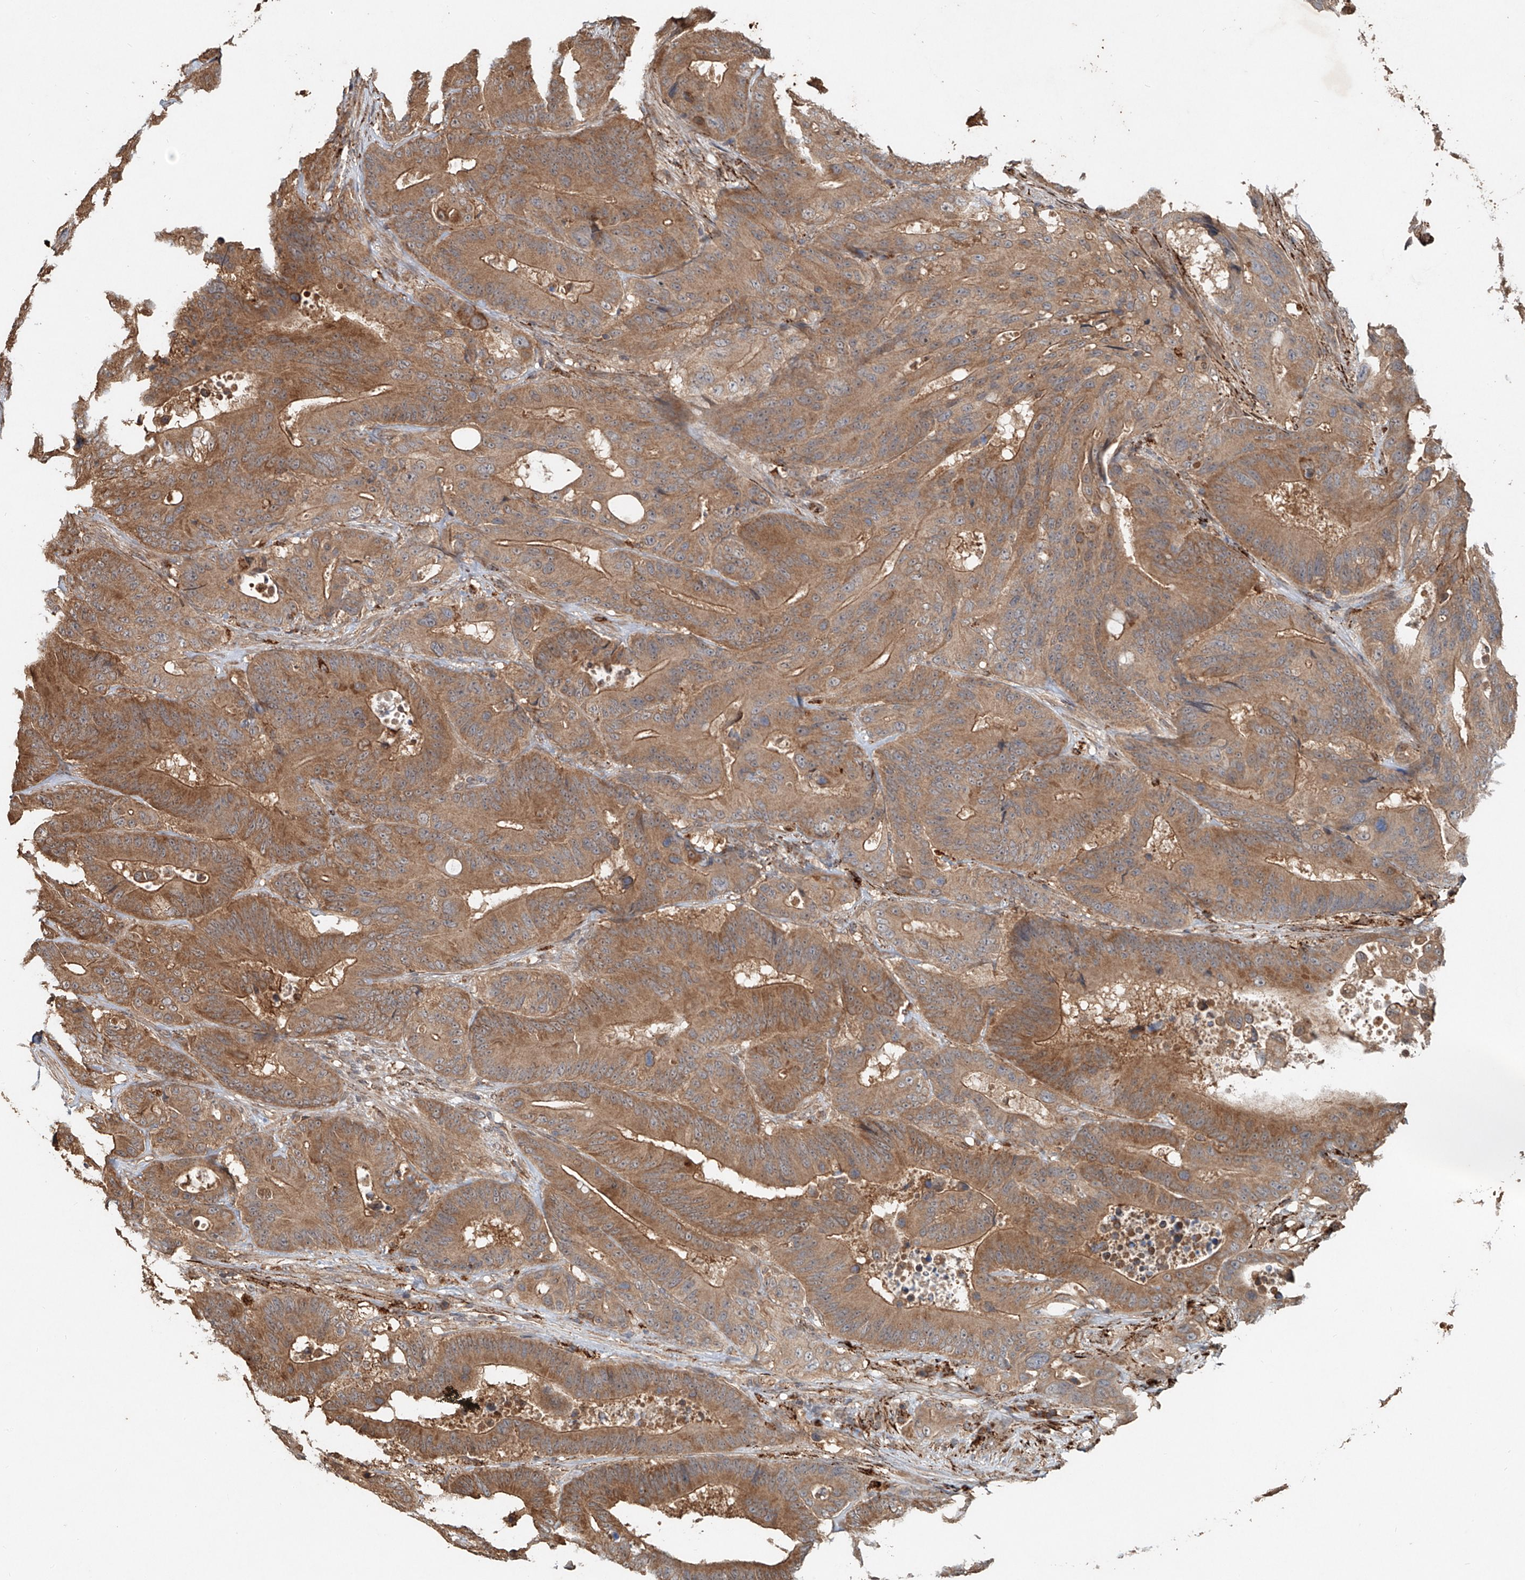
{"staining": {"intensity": "moderate", "quantity": ">75%", "location": "cytoplasmic/membranous"}, "tissue": "colorectal cancer", "cell_type": "Tumor cells", "image_type": "cancer", "snomed": [{"axis": "morphology", "description": "Adenocarcinoma, NOS"}, {"axis": "topography", "description": "Colon"}], "caption": "Protein expression analysis of human colorectal cancer (adenocarcinoma) reveals moderate cytoplasmic/membranous staining in about >75% of tumor cells. The staining is performed using DAB brown chromogen to label protein expression. The nuclei are counter-stained blue using hematoxylin.", "gene": "IER5", "patient": {"sex": "male", "age": 83}}